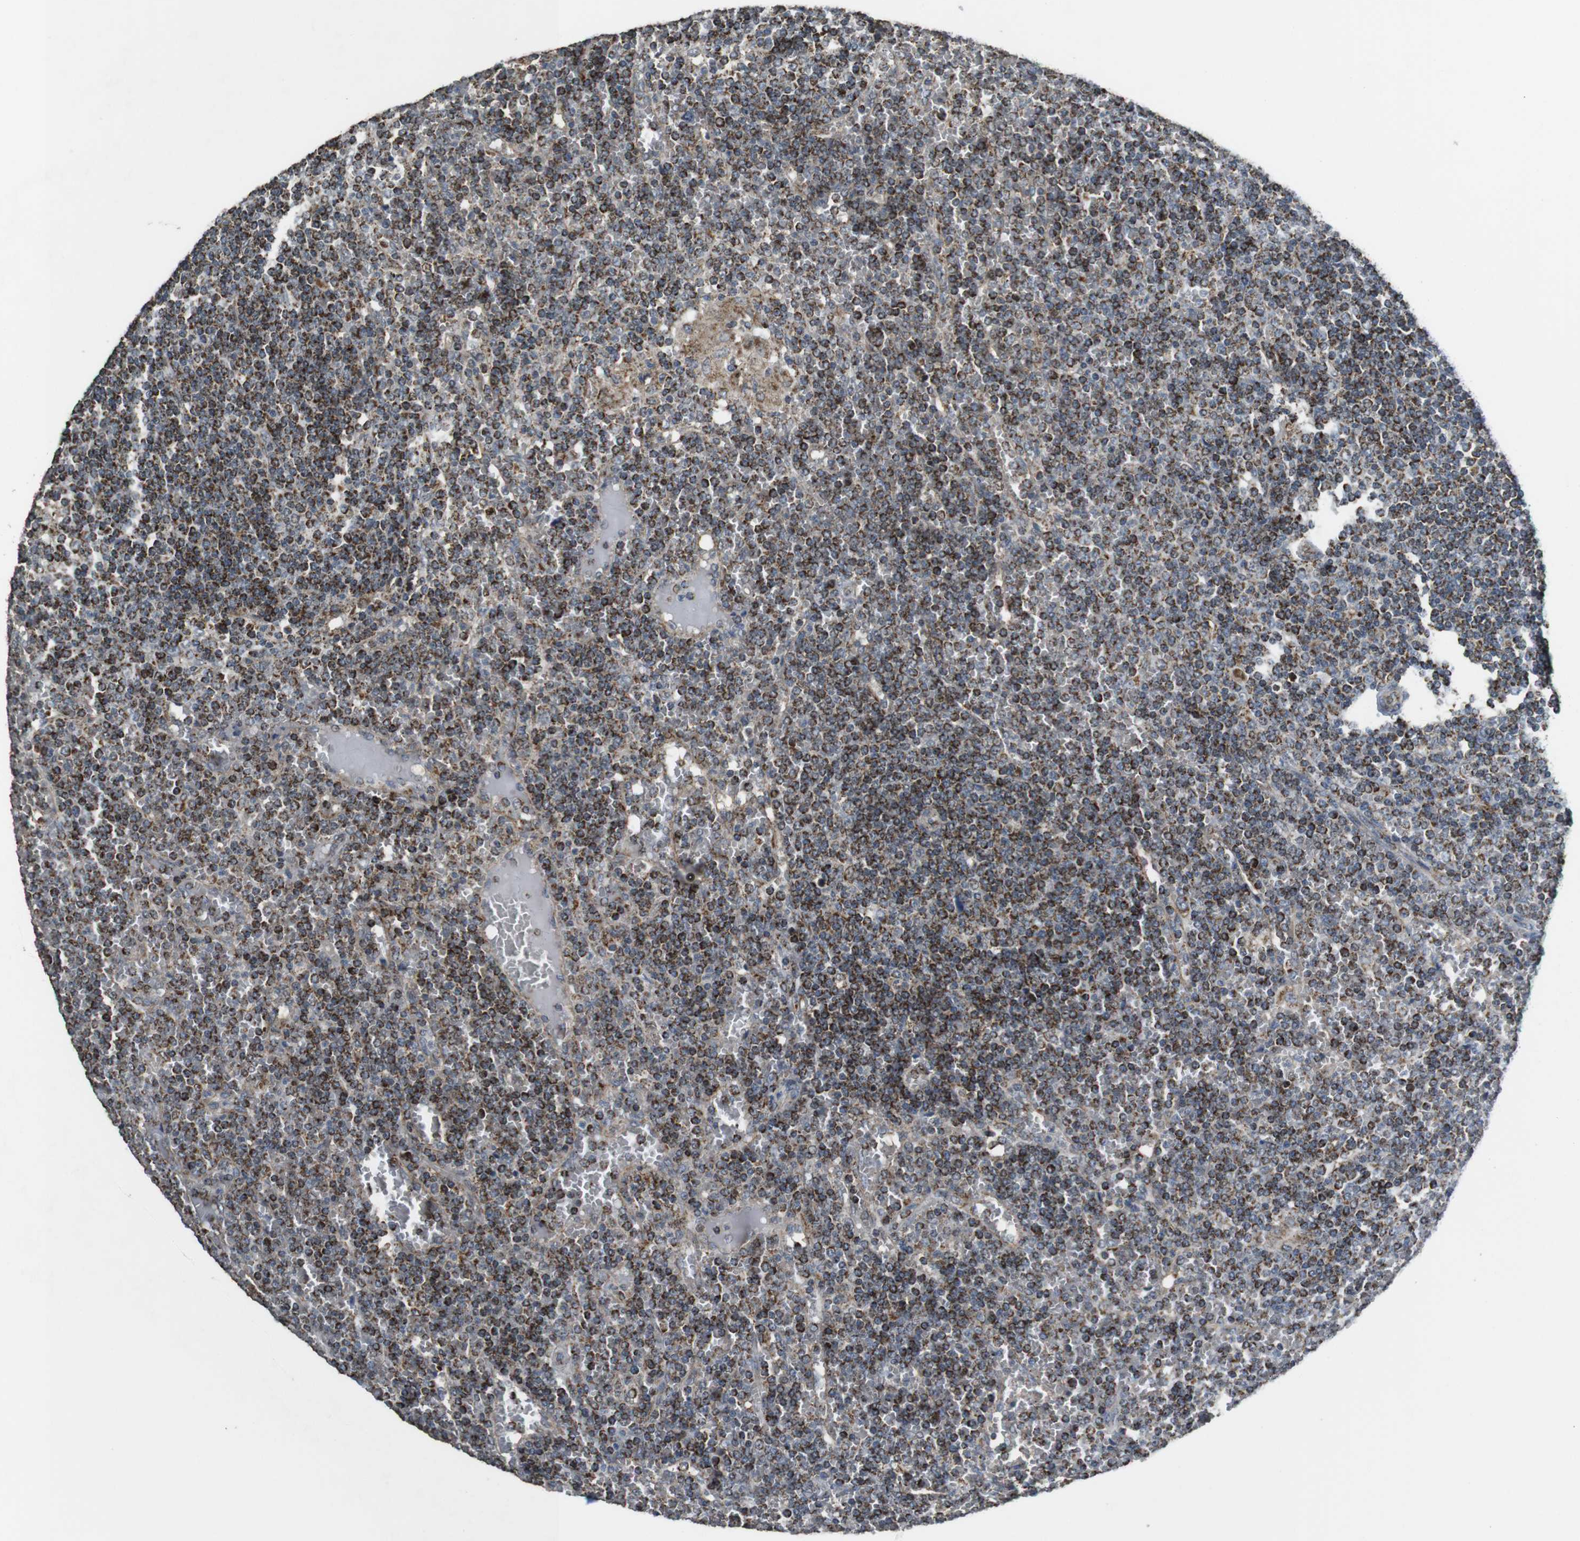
{"staining": {"intensity": "moderate", "quantity": ">75%", "location": "cytoplasmic/membranous"}, "tissue": "lymphoma", "cell_type": "Tumor cells", "image_type": "cancer", "snomed": [{"axis": "morphology", "description": "Malignant lymphoma, non-Hodgkin's type, Low grade"}, {"axis": "topography", "description": "Spleen"}], "caption": "Low-grade malignant lymphoma, non-Hodgkin's type stained with immunohistochemistry (IHC) displays moderate cytoplasmic/membranous positivity in approximately >75% of tumor cells.", "gene": "CALHM2", "patient": {"sex": "female", "age": 19}}